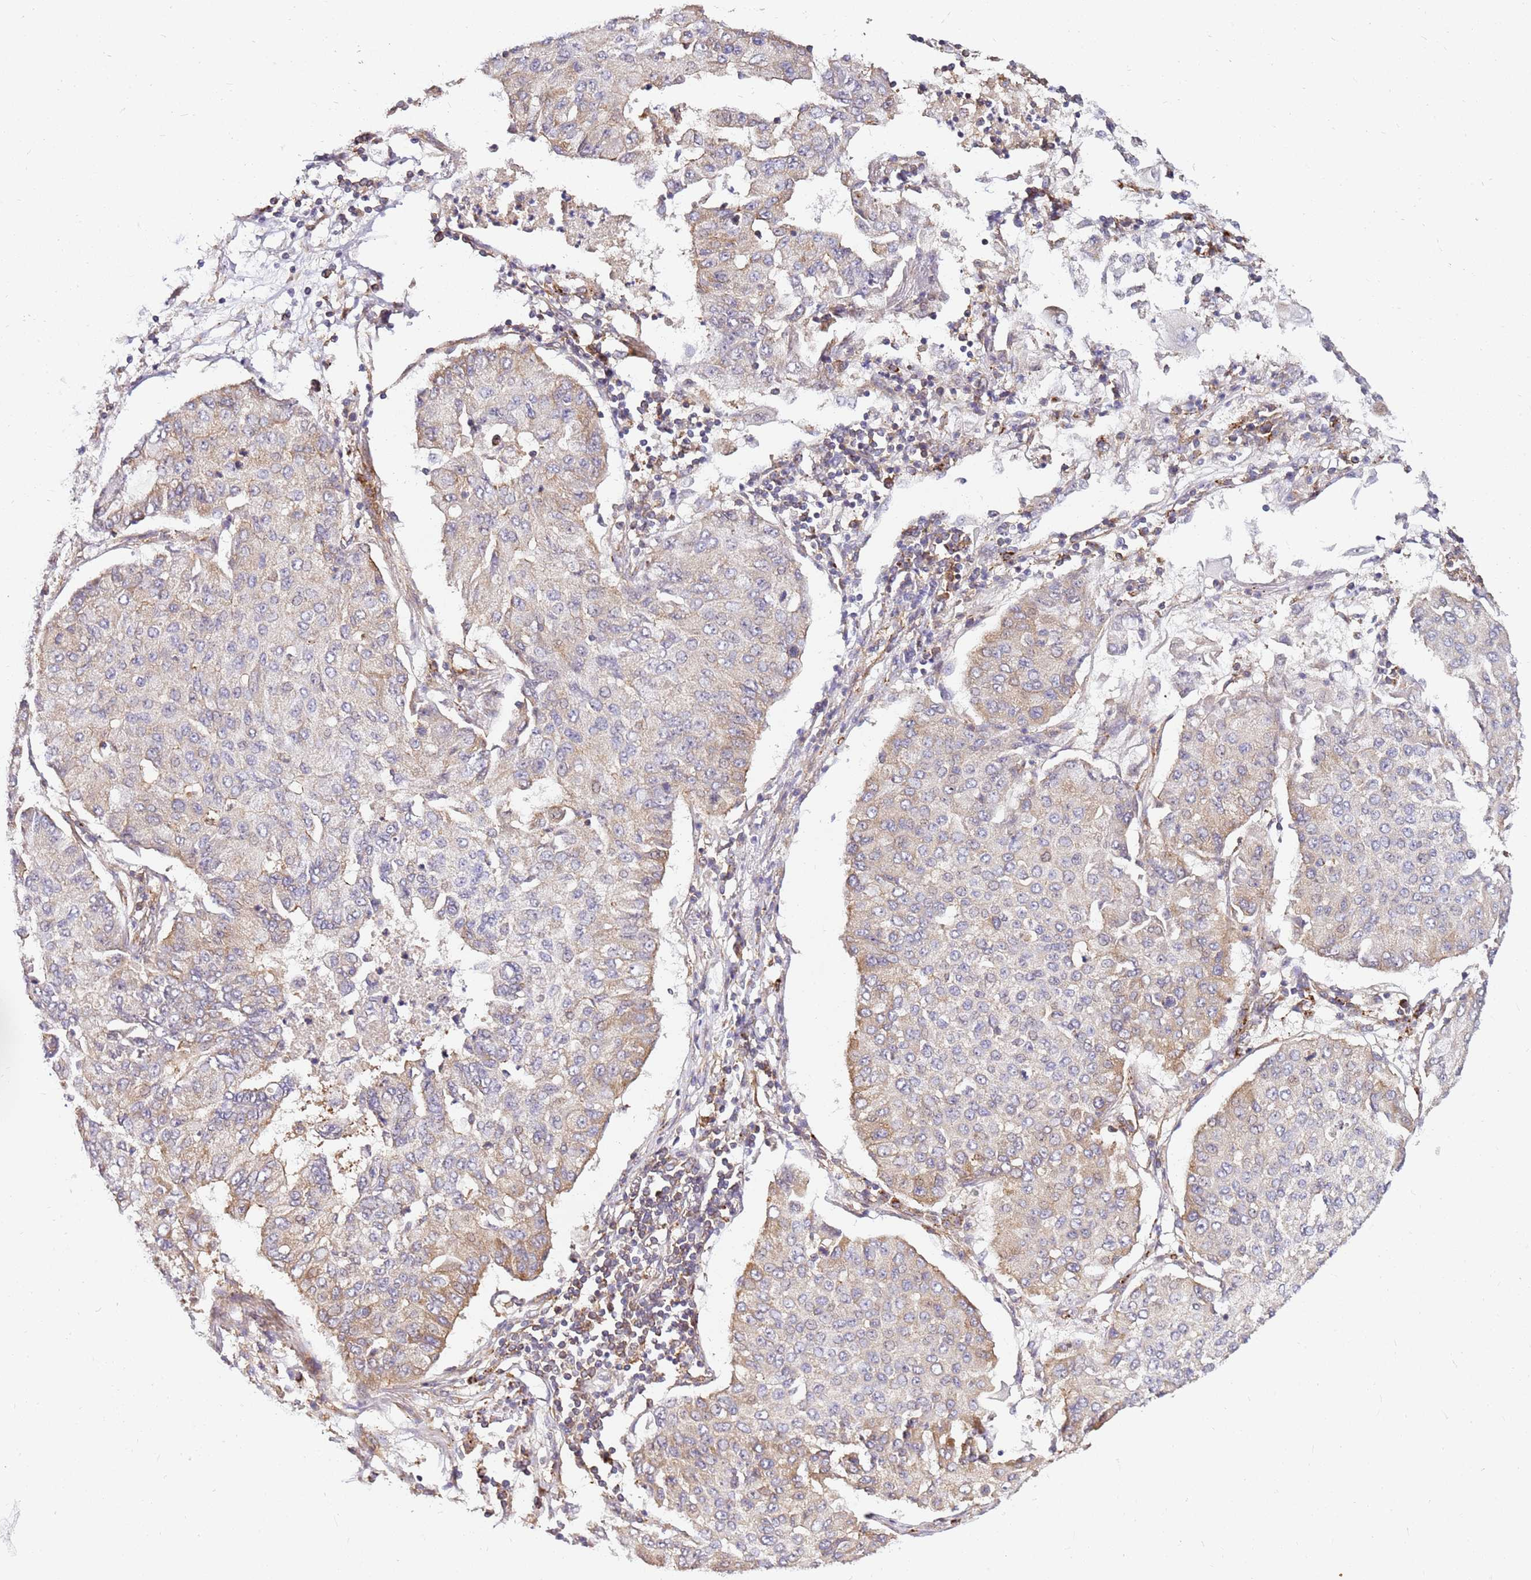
{"staining": {"intensity": "weak", "quantity": "<25%", "location": "cytoplasmic/membranous"}, "tissue": "lung cancer", "cell_type": "Tumor cells", "image_type": "cancer", "snomed": [{"axis": "morphology", "description": "Squamous cell carcinoma, NOS"}, {"axis": "topography", "description": "Lung"}], "caption": "Immunohistochemistry (IHC) histopathology image of neoplastic tissue: lung cancer stained with DAB (3,3'-diaminobenzidine) reveals no significant protein expression in tumor cells. The staining is performed using DAB brown chromogen with nuclei counter-stained in using hematoxylin.", "gene": "PIH1D1", "patient": {"sex": "male", "age": 74}}